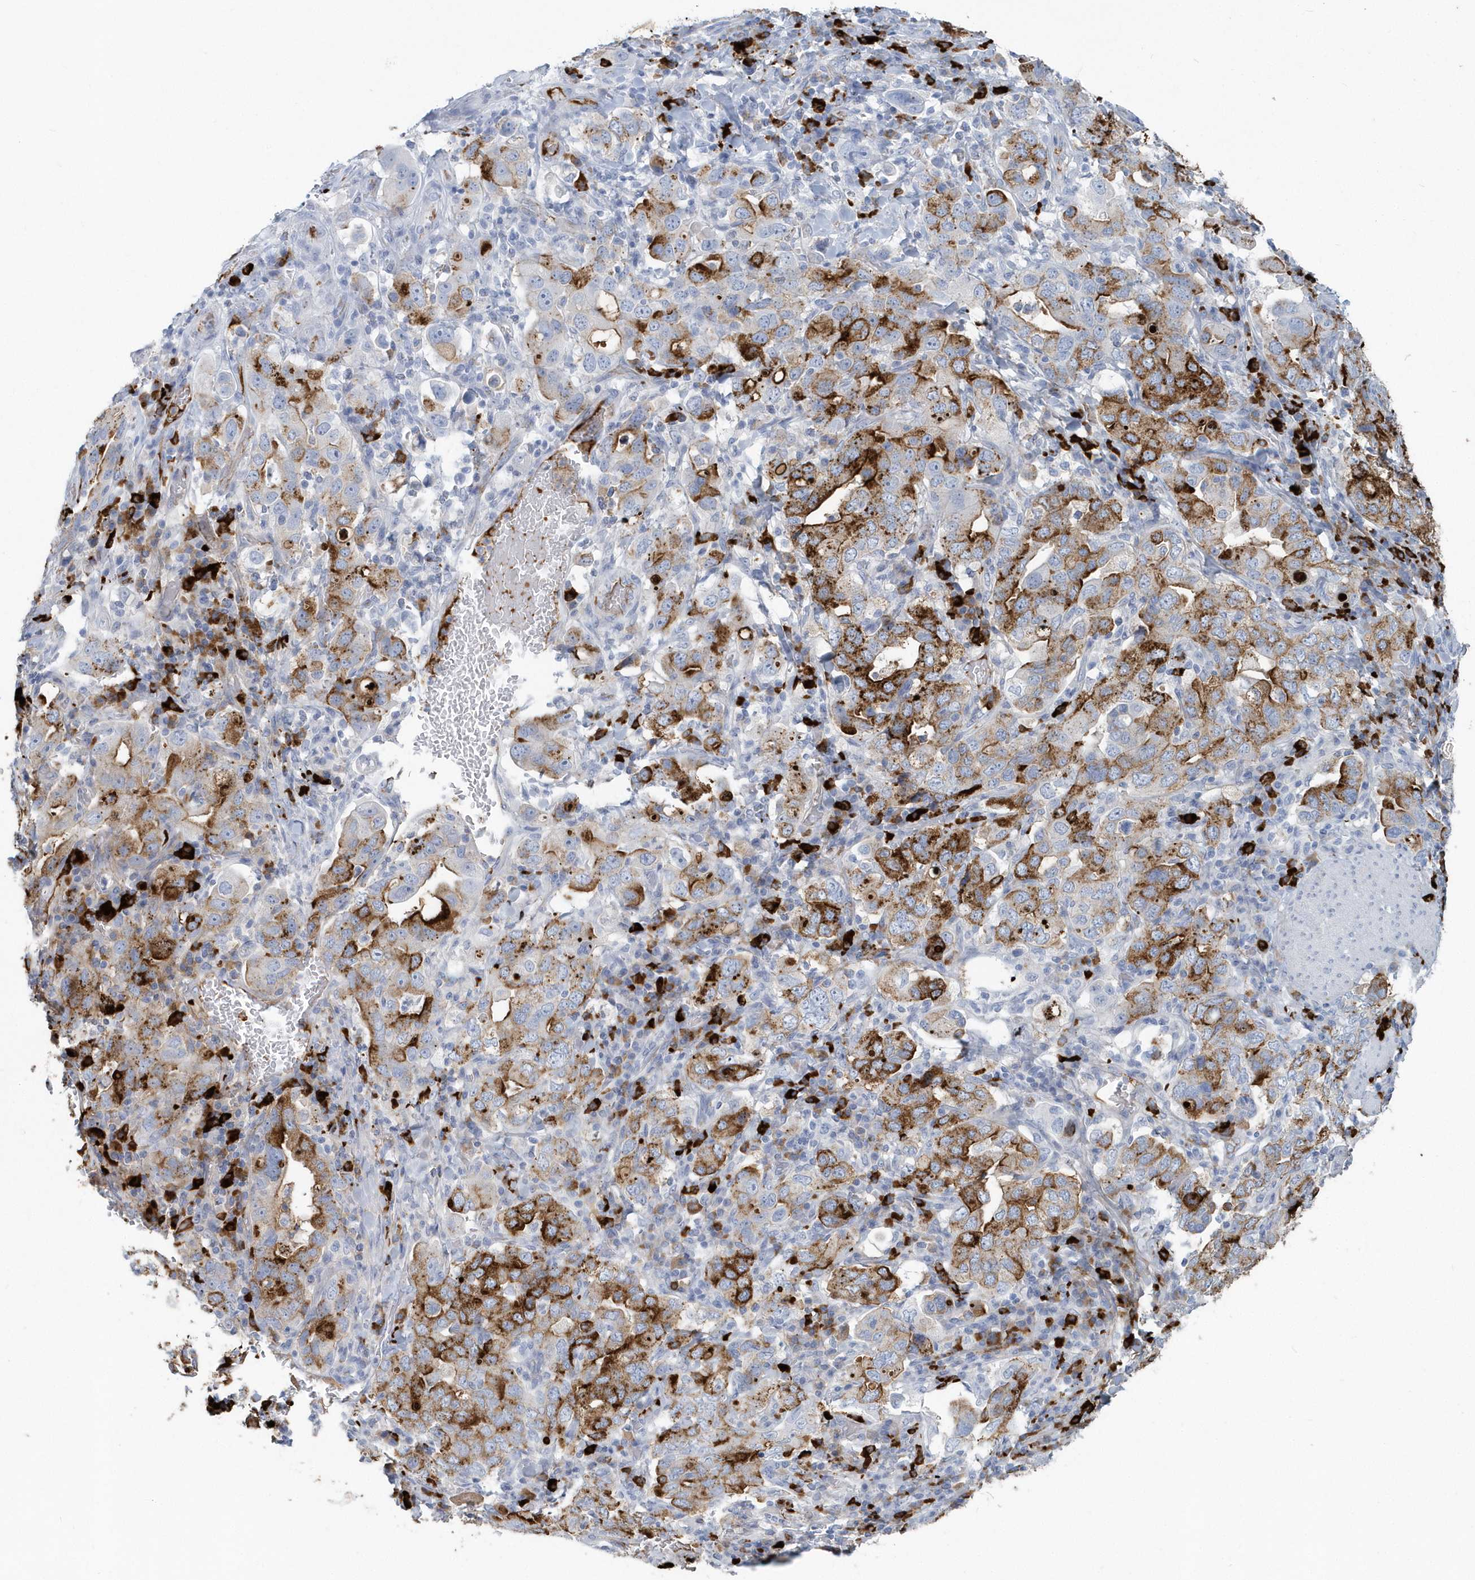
{"staining": {"intensity": "strong", "quantity": "25%-75%", "location": "cytoplasmic/membranous"}, "tissue": "stomach cancer", "cell_type": "Tumor cells", "image_type": "cancer", "snomed": [{"axis": "morphology", "description": "Adenocarcinoma, NOS"}, {"axis": "topography", "description": "Stomach, upper"}], "caption": "This photomicrograph shows immunohistochemistry (IHC) staining of human stomach cancer (adenocarcinoma), with high strong cytoplasmic/membranous positivity in approximately 25%-75% of tumor cells.", "gene": "JCHAIN", "patient": {"sex": "male", "age": 62}}